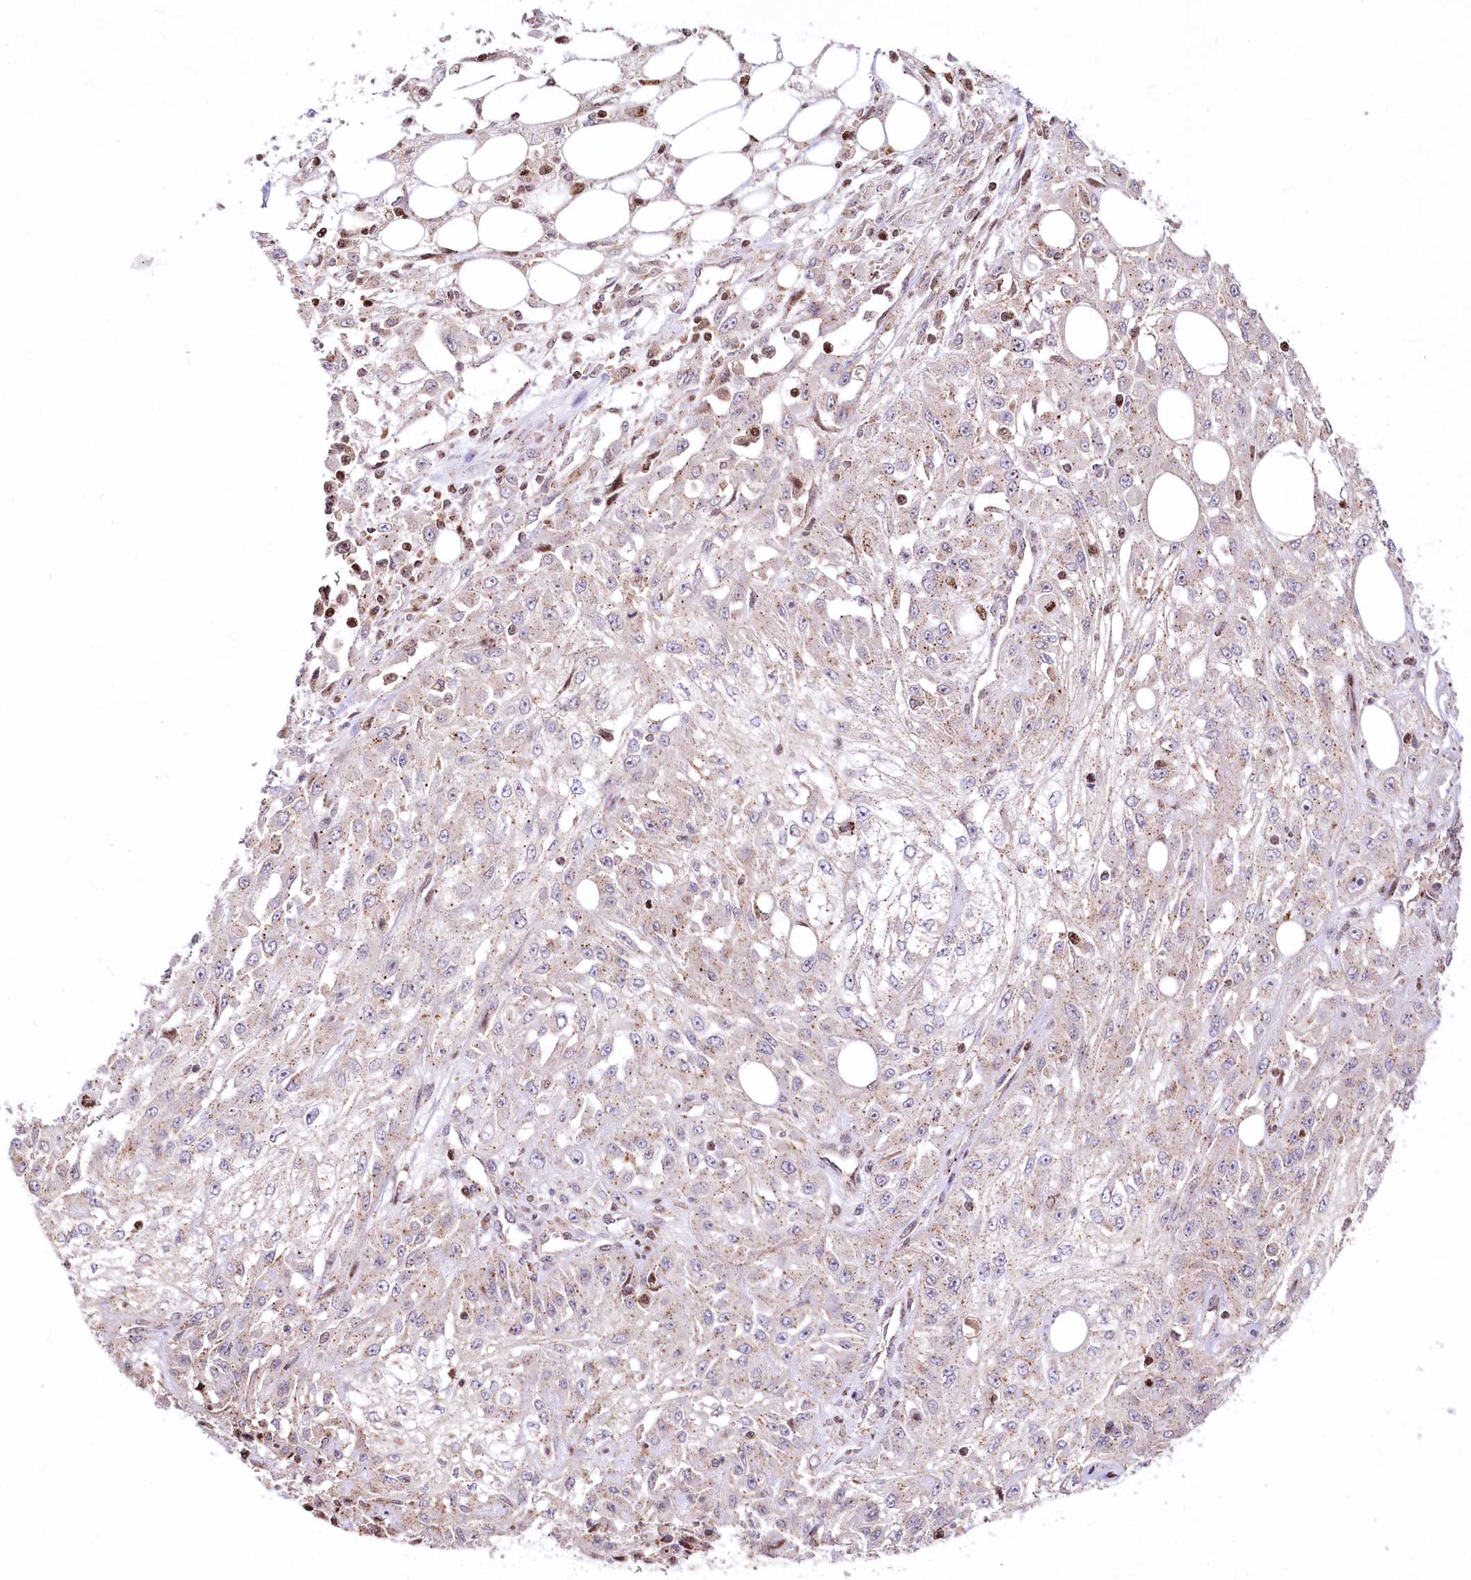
{"staining": {"intensity": "weak", "quantity": "<25%", "location": "cytoplasmic/membranous"}, "tissue": "skin cancer", "cell_type": "Tumor cells", "image_type": "cancer", "snomed": [{"axis": "morphology", "description": "Squamous cell carcinoma, NOS"}, {"axis": "morphology", "description": "Squamous cell carcinoma, metastatic, NOS"}, {"axis": "topography", "description": "Skin"}, {"axis": "topography", "description": "Lymph node"}], "caption": "Skin metastatic squamous cell carcinoma stained for a protein using IHC demonstrates no staining tumor cells.", "gene": "ZFYVE27", "patient": {"sex": "male", "age": 75}}